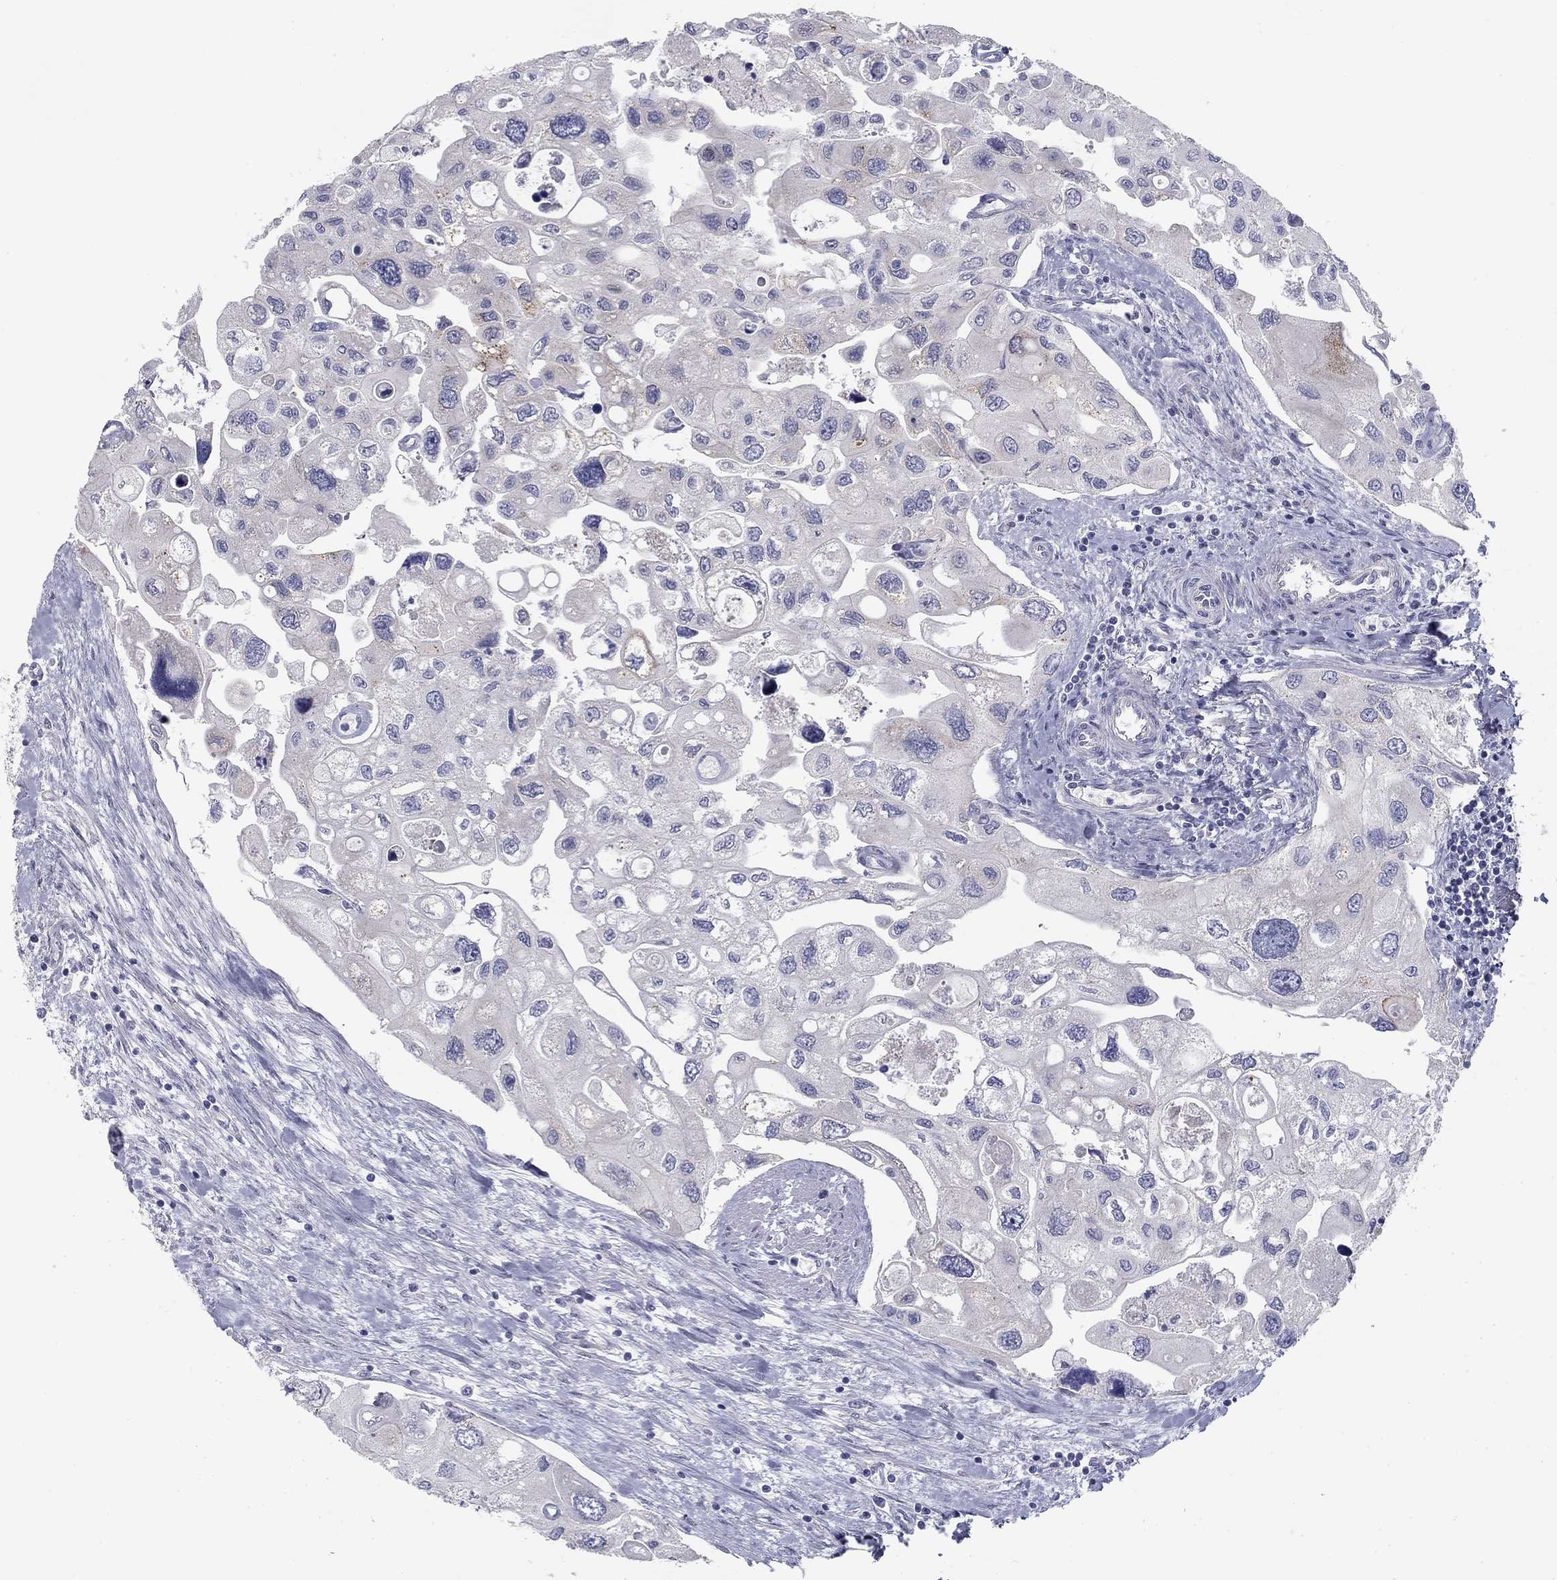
{"staining": {"intensity": "moderate", "quantity": "<25%", "location": "cytoplasmic/membranous"}, "tissue": "urothelial cancer", "cell_type": "Tumor cells", "image_type": "cancer", "snomed": [{"axis": "morphology", "description": "Urothelial carcinoma, High grade"}, {"axis": "topography", "description": "Urinary bladder"}], "caption": "Moderate cytoplasmic/membranous expression for a protein is seen in approximately <25% of tumor cells of urothelial carcinoma (high-grade) using immunohistochemistry (IHC).", "gene": "SEPTIN3", "patient": {"sex": "male", "age": 59}}